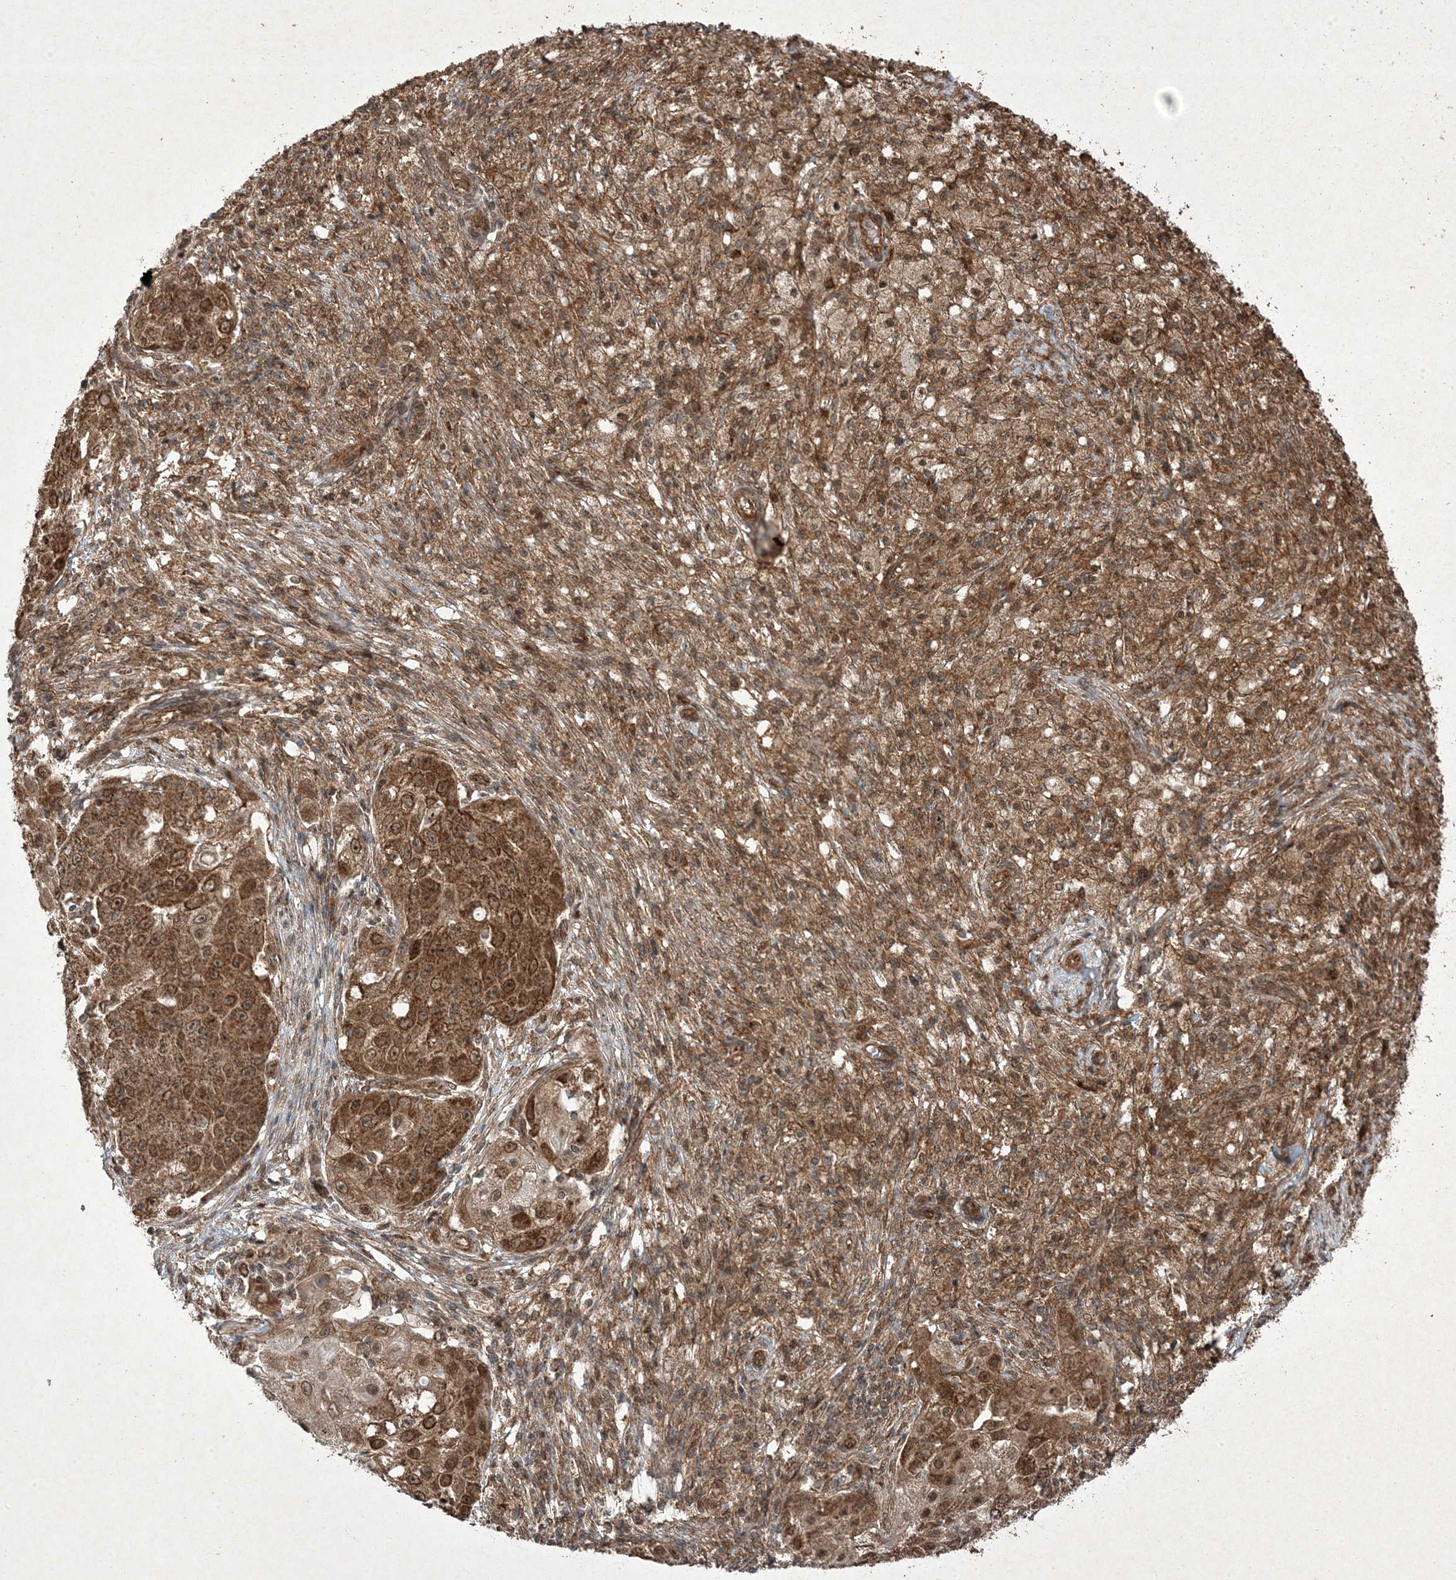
{"staining": {"intensity": "moderate", "quantity": ">75%", "location": "cytoplasmic/membranous,nuclear"}, "tissue": "ovarian cancer", "cell_type": "Tumor cells", "image_type": "cancer", "snomed": [{"axis": "morphology", "description": "Carcinoma, endometroid"}, {"axis": "topography", "description": "Ovary"}], "caption": "Immunohistochemical staining of human ovarian cancer exhibits medium levels of moderate cytoplasmic/membranous and nuclear protein expression in about >75% of tumor cells.", "gene": "PLEKHM2", "patient": {"sex": "female", "age": 42}}